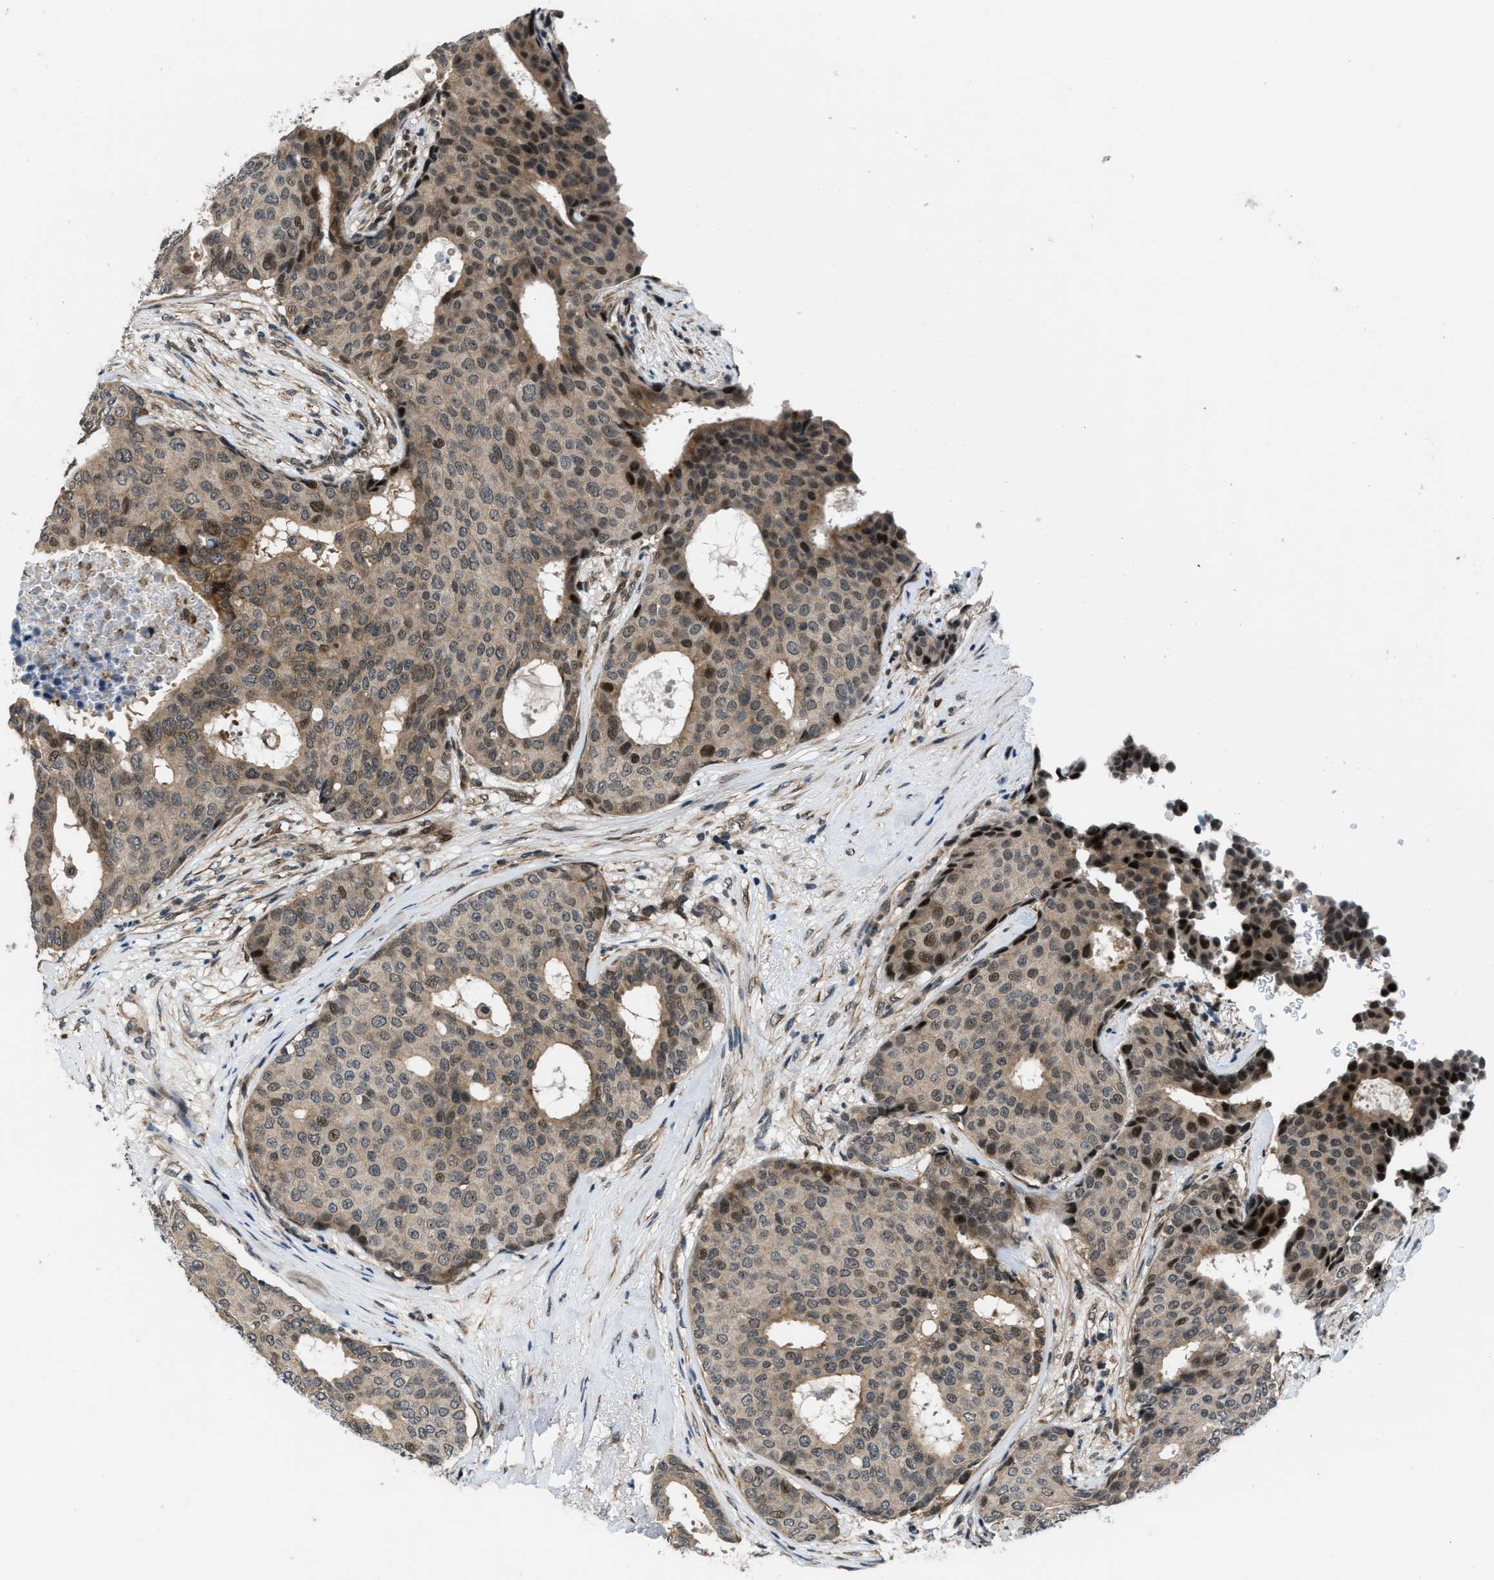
{"staining": {"intensity": "moderate", "quantity": "25%-75%", "location": "cytoplasmic/membranous,nuclear"}, "tissue": "breast cancer", "cell_type": "Tumor cells", "image_type": "cancer", "snomed": [{"axis": "morphology", "description": "Duct carcinoma"}, {"axis": "topography", "description": "Breast"}], "caption": "A high-resolution micrograph shows immunohistochemistry (IHC) staining of intraductal carcinoma (breast), which demonstrates moderate cytoplasmic/membranous and nuclear staining in about 25%-75% of tumor cells.", "gene": "SETD5", "patient": {"sex": "female", "age": 75}}